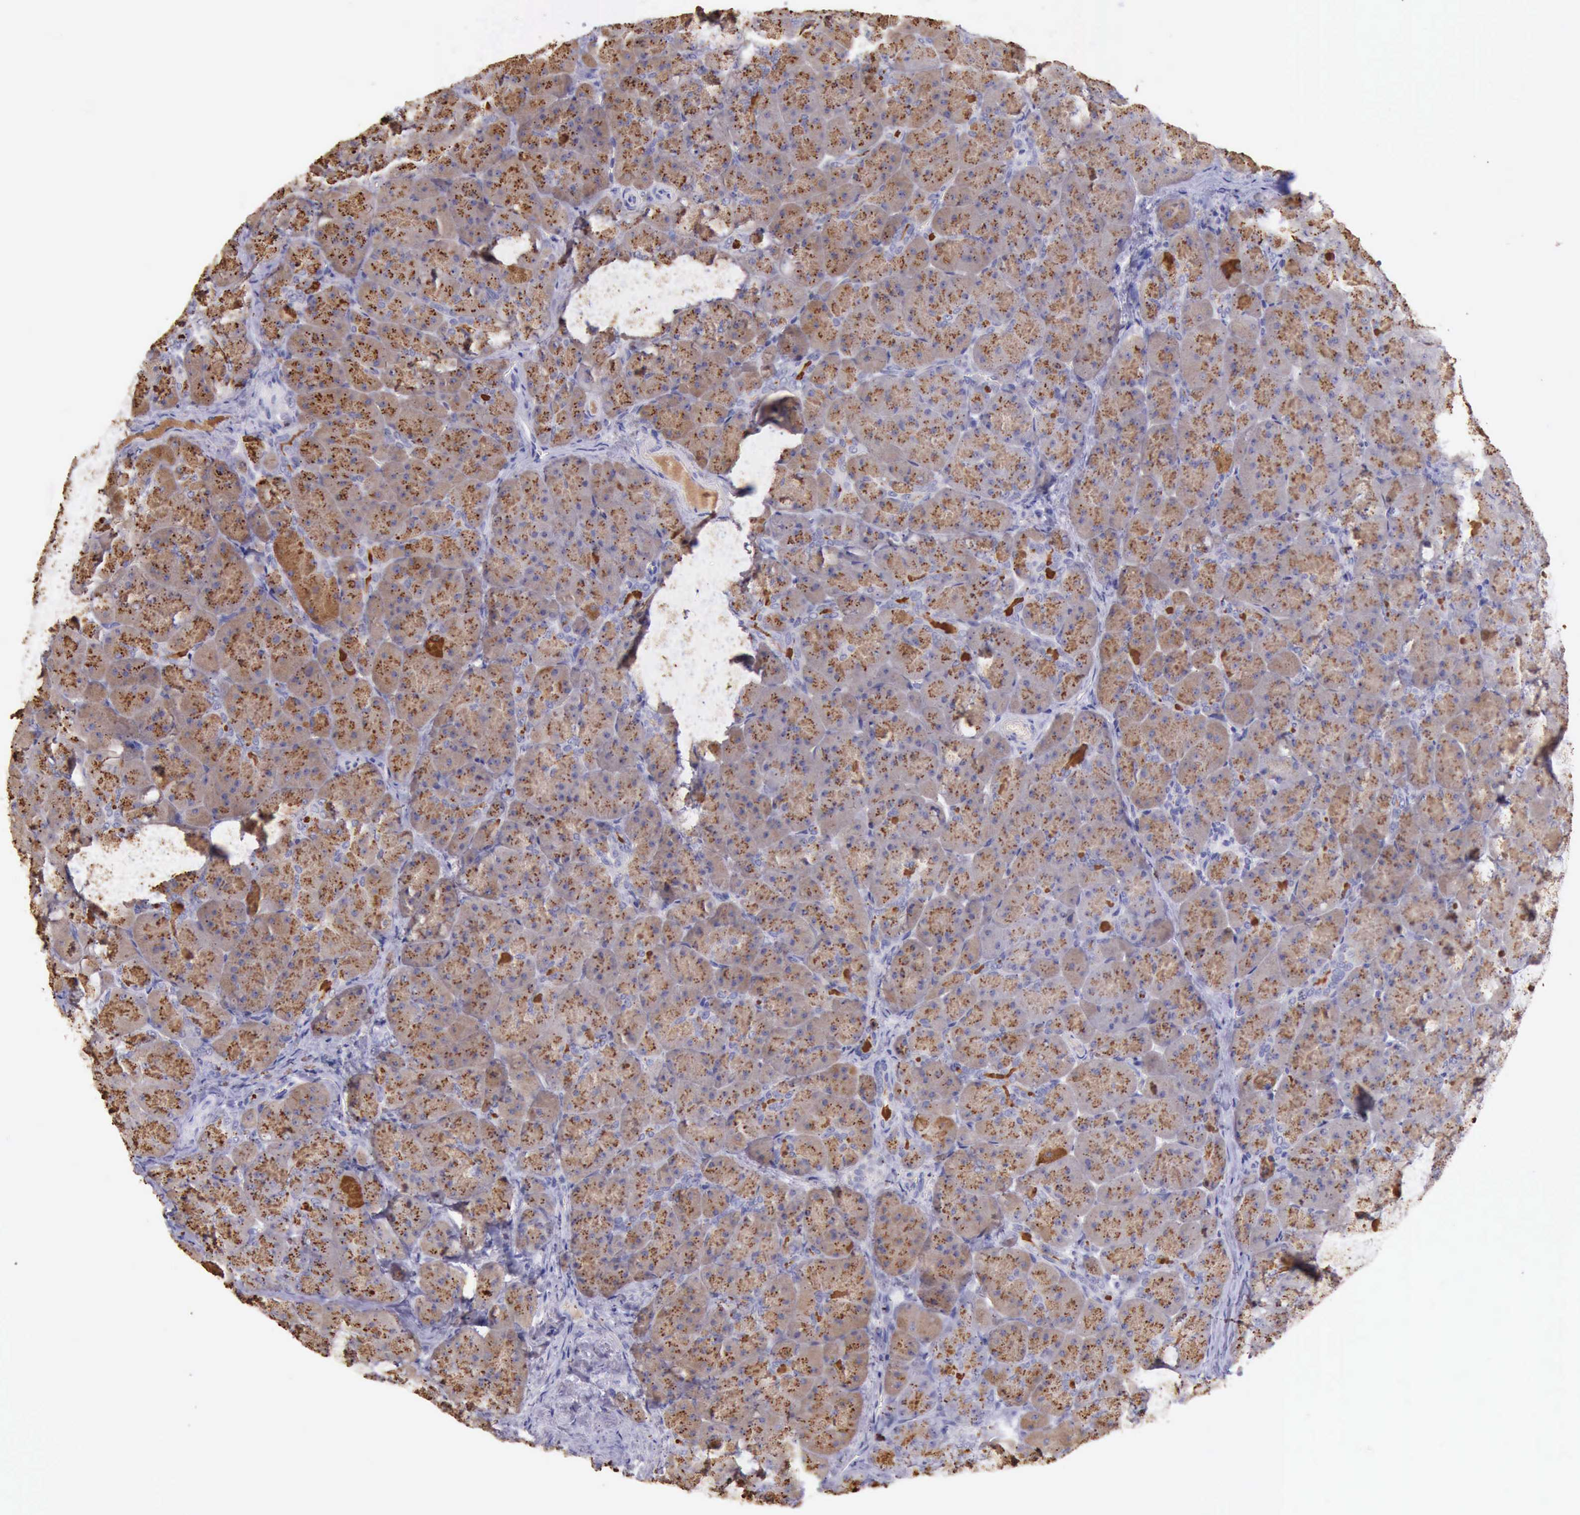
{"staining": {"intensity": "moderate", "quantity": ">75%", "location": "cytoplasmic/membranous"}, "tissue": "pancreas", "cell_type": "Exocrine glandular cells", "image_type": "normal", "snomed": [{"axis": "morphology", "description": "Normal tissue, NOS"}, {"axis": "topography", "description": "Pancreas"}], "caption": "The image displays staining of unremarkable pancreas, revealing moderate cytoplasmic/membranous protein positivity (brown color) within exocrine glandular cells.", "gene": "LRFN5", "patient": {"sex": "male", "age": 66}}